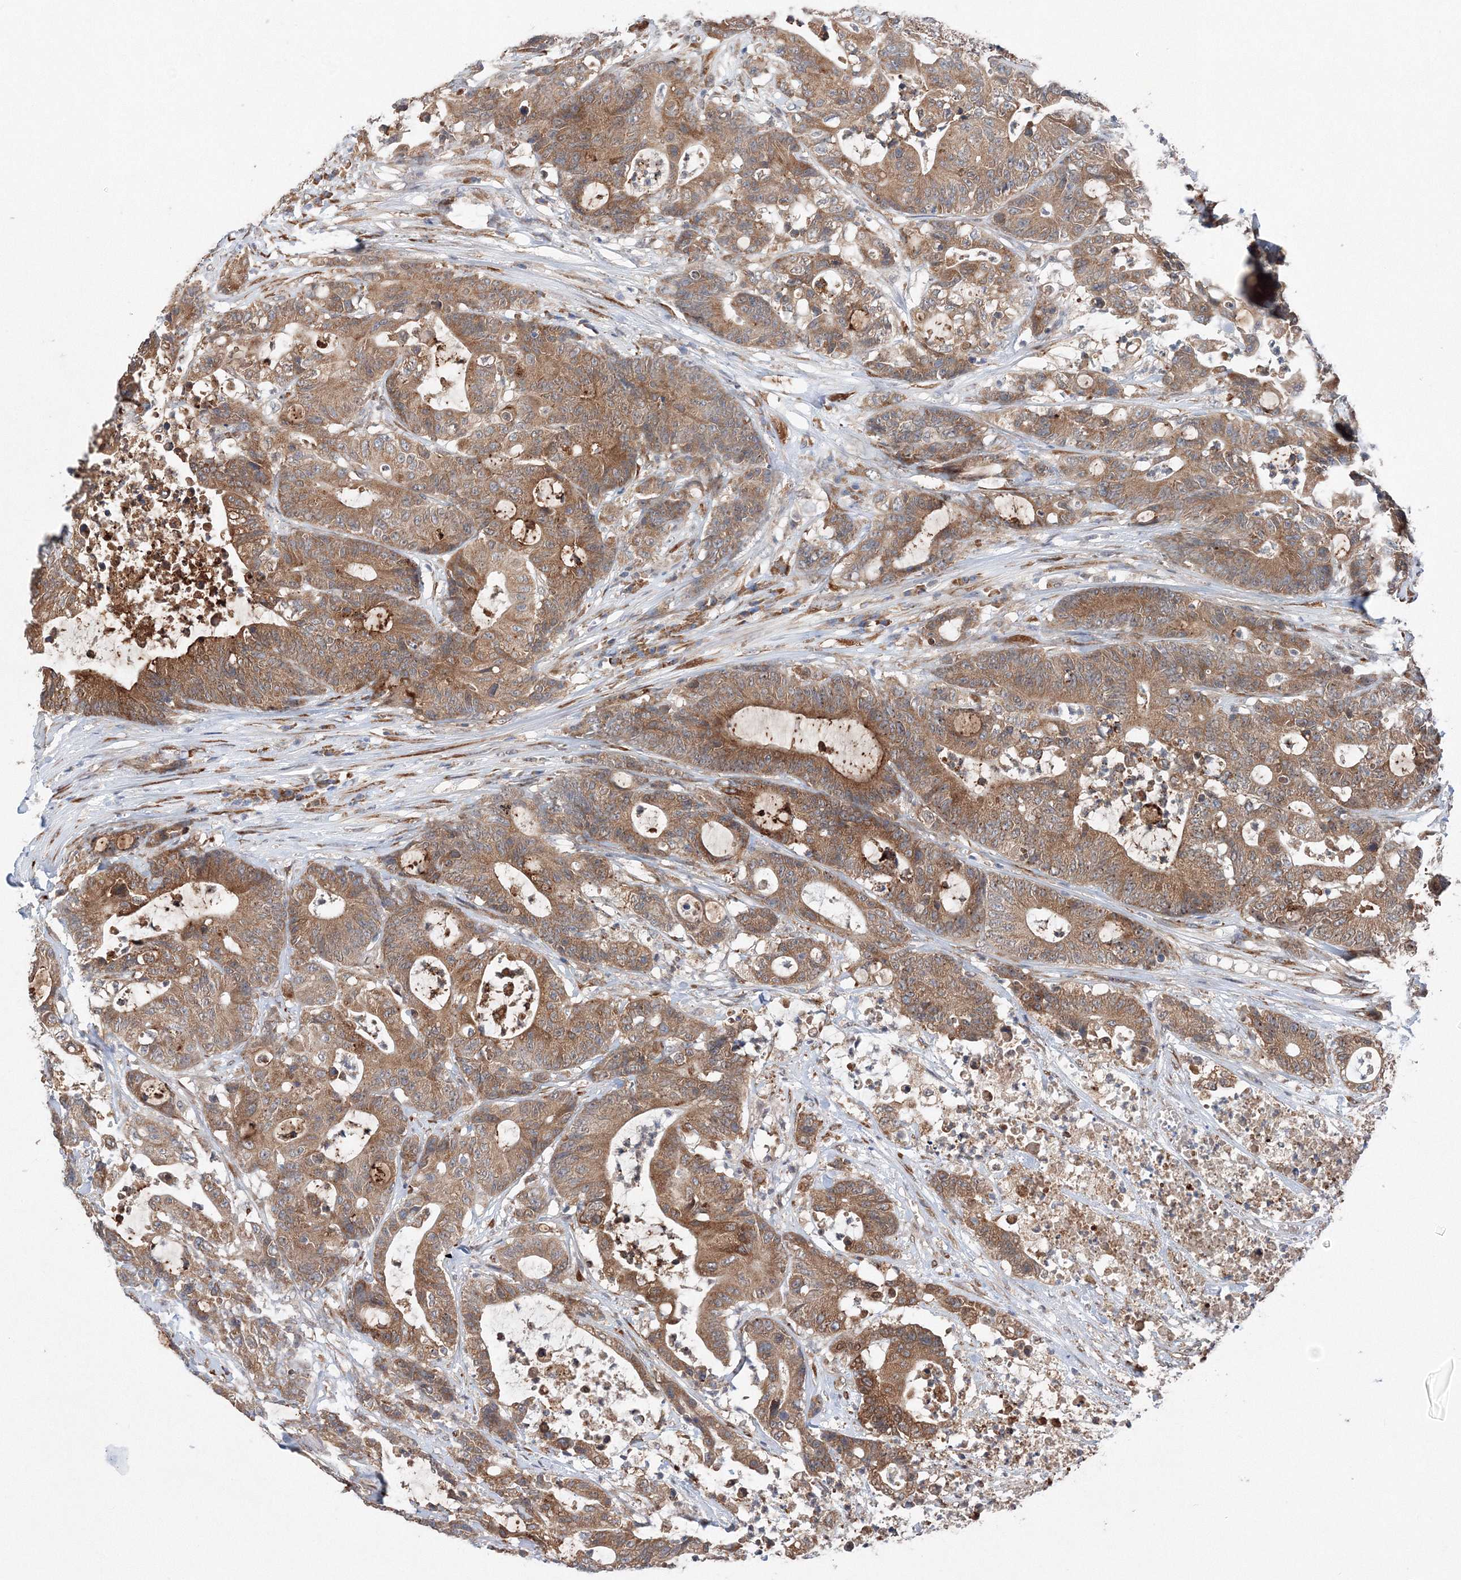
{"staining": {"intensity": "moderate", "quantity": ">75%", "location": "cytoplasmic/membranous"}, "tissue": "colorectal cancer", "cell_type": "Tumor cells", "image_type": "cancer", "snomed": [{"axis": "morphology", "description": "Adenocarcinoma, NOS"}, {"axis": "topography", "description": "Colon"}], "caption": "Immunohistochemistry (IHC) (DAB (3,3'-diaminobenzidine)) staining of adenocarcinoma (colorectal) shows moderate cytoplasmic/membranous protein positivity in approximately >75% of tumor cells. Ihc stains the protein of interest in brown and the nuclei are stained blue.", "gene": "DIS3L2", "patient": {"sex": "female", "age": 84}}